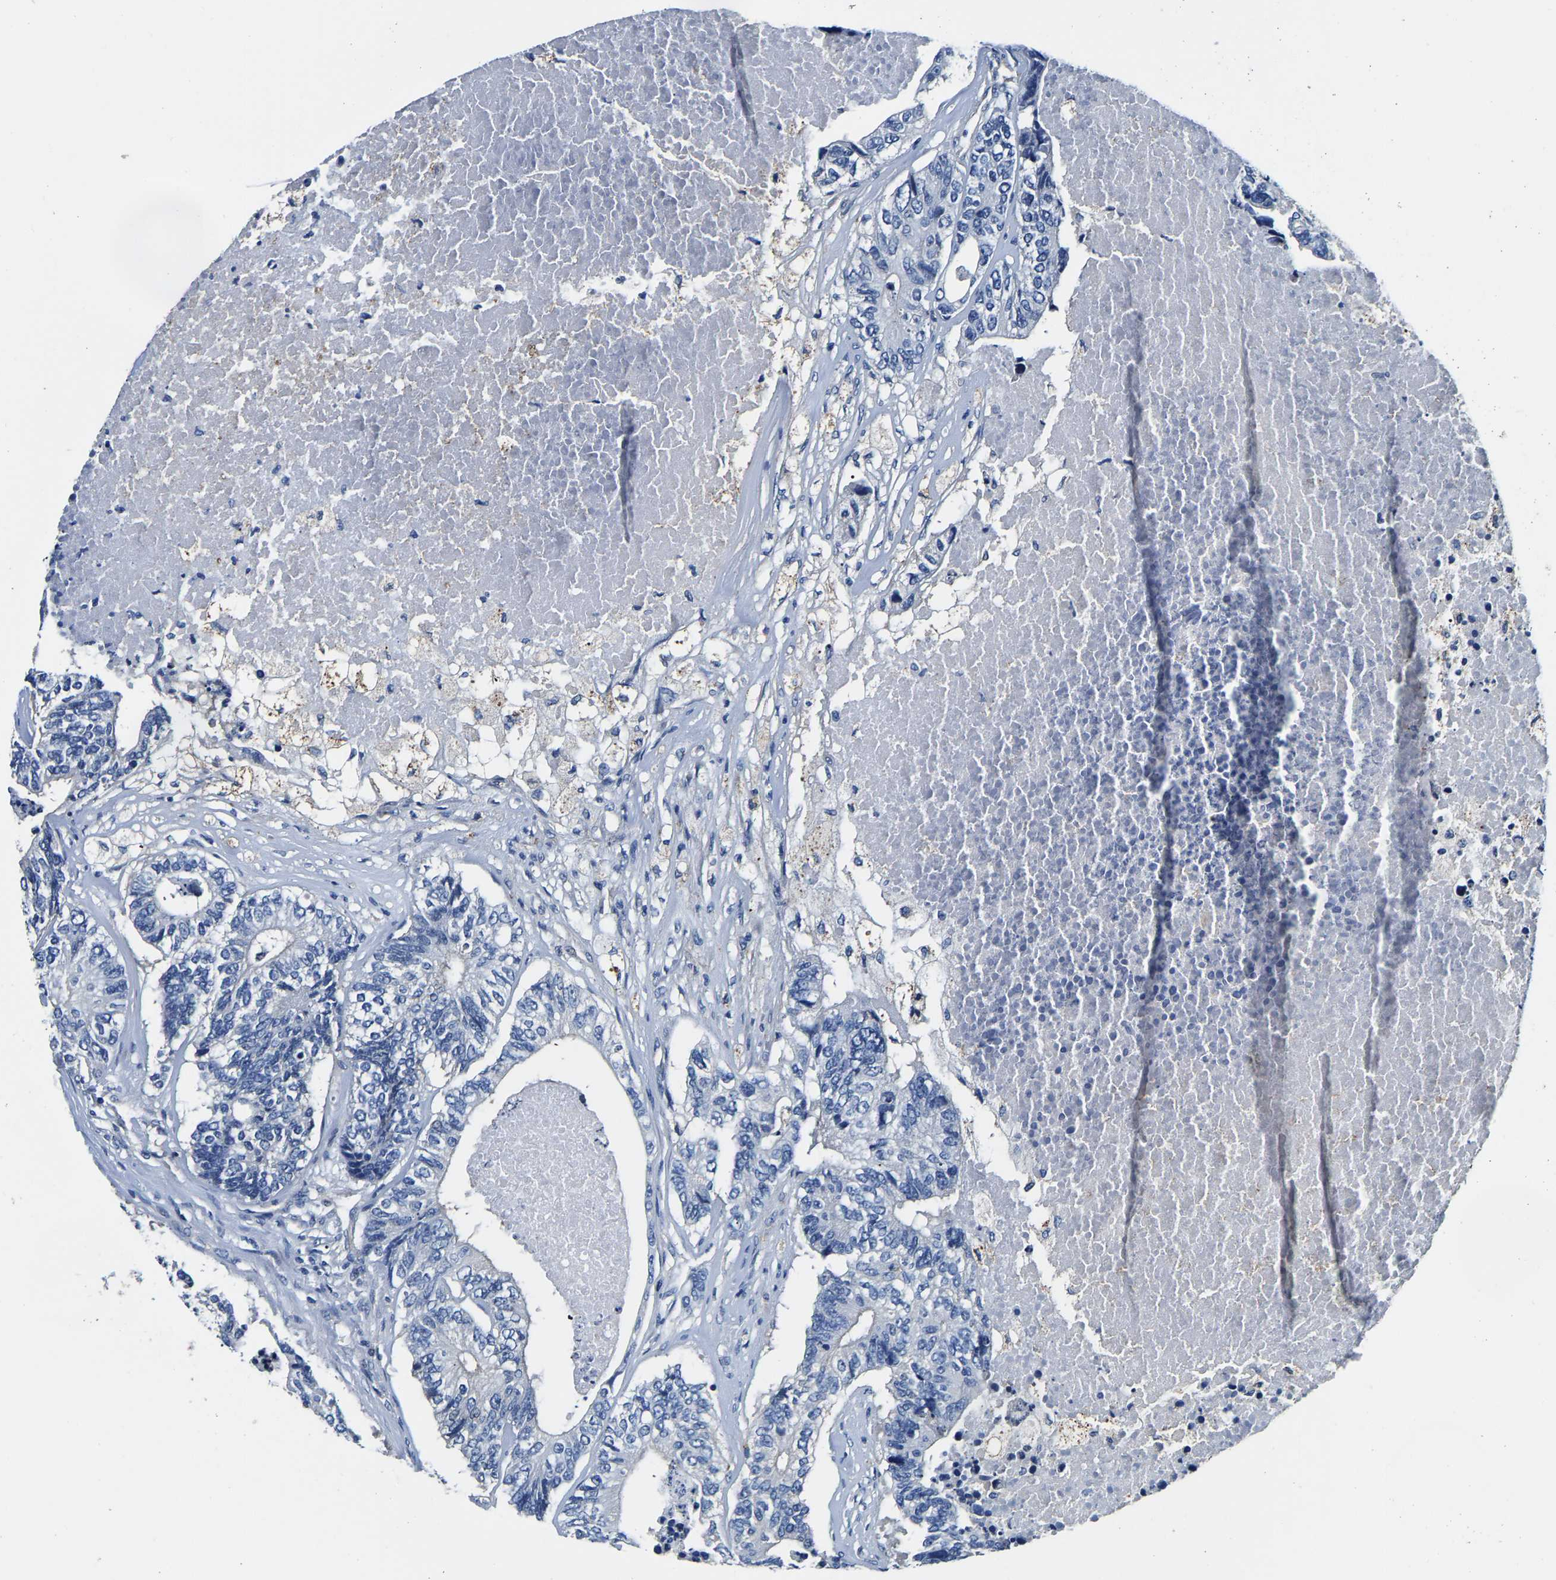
{"staining": {"intensity": "weak", "quantity": "<25%", "location": "cytoplasmic/membranous"}, "tissue": "colorectal cancer", "cell_type": "Tumor cells", "image_type": "cancer", "snomed": [{"axis": "morphology", "description": "Adenocarcinoma, NOS"}, {"axis": "topography", "description": "Colon"}], "caption": "This is a micrograph of immunohistochemistry (IHC) staining of colorectal cancer (adenocarcinoma), which shows no positivity in tumor cells.", "gene": "SH3GLB1", "patient": {"sex": "female", "age": 67}}